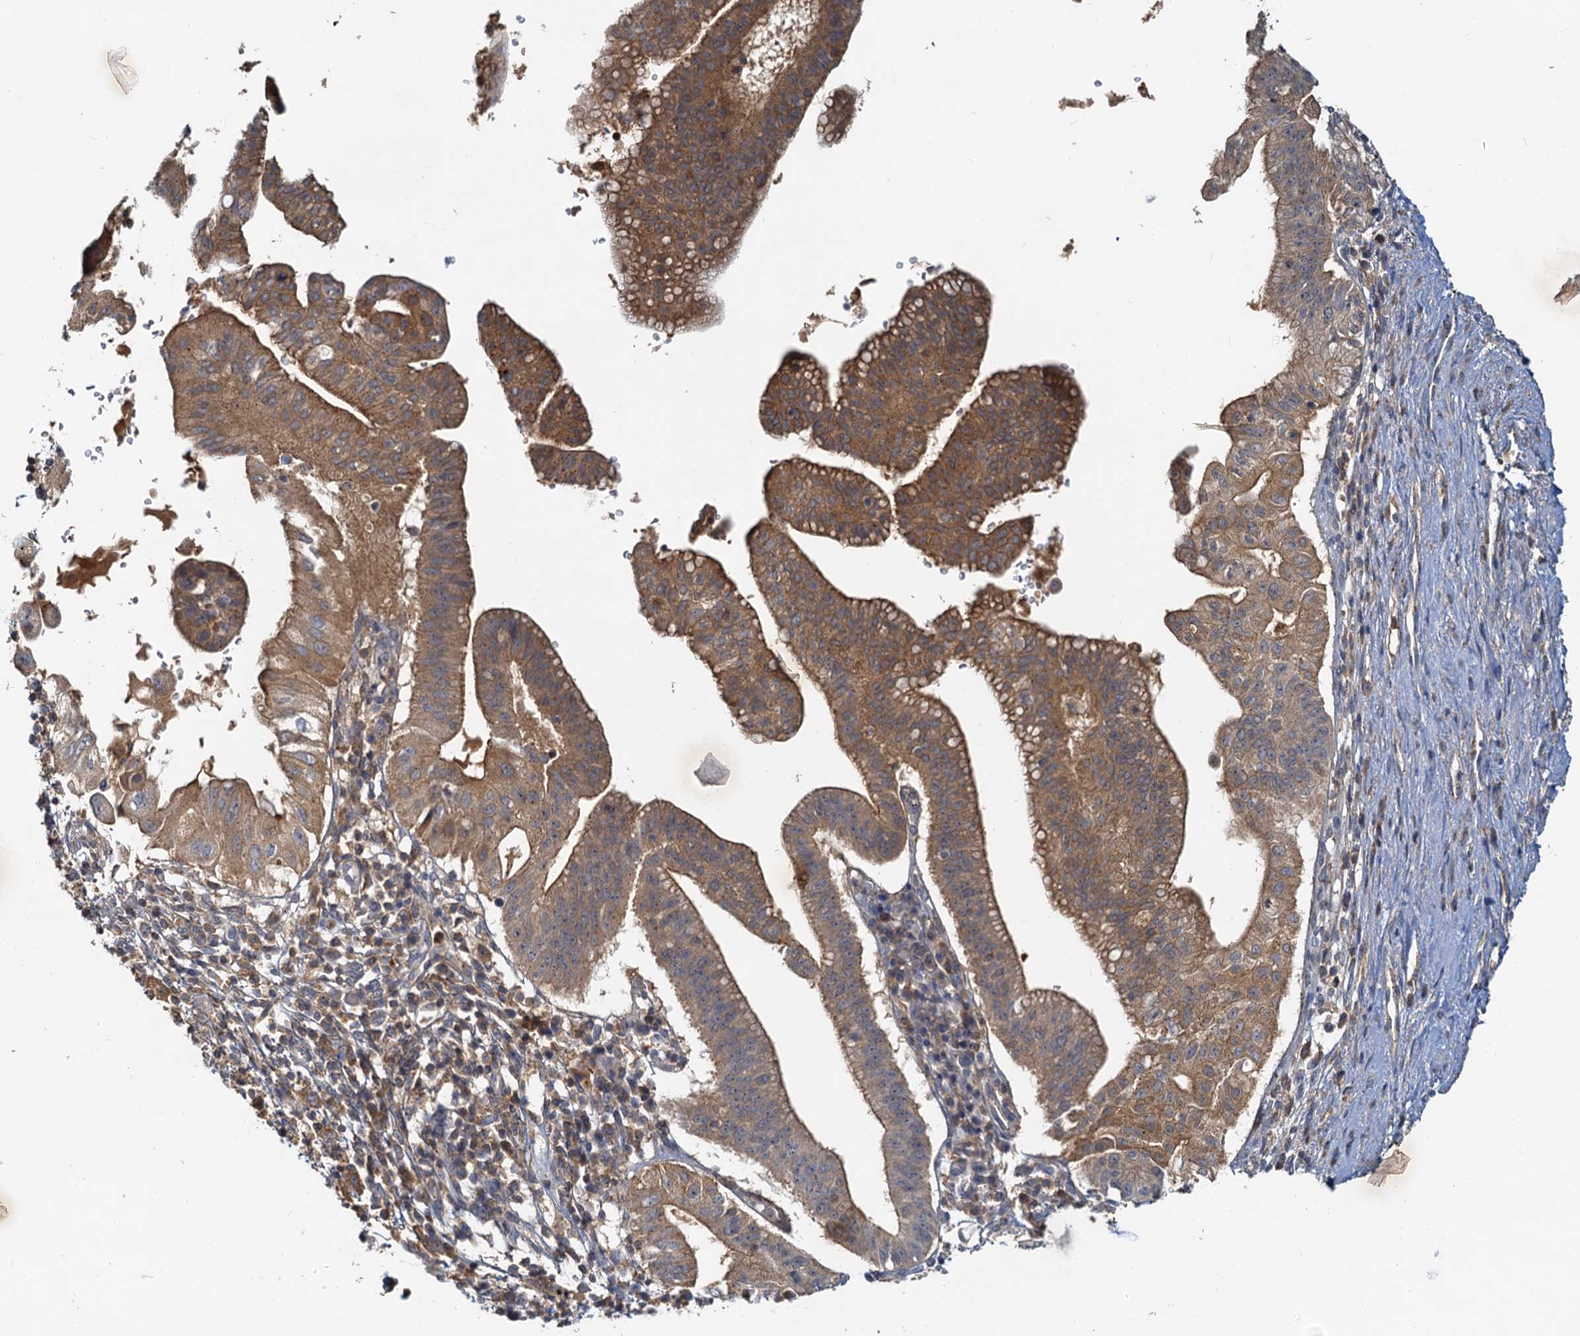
{"staining": {"intensity": "moderate", "quantity": ">75%", "location": "cytoplasmic/membranous"}, "tissue": "pancreatic cancer", "cell_type": "Tumor cells", "image_type": "cancer", "snomed": [{"axis": "morphology", "description": "Adenocarcinoma, NOS"}, {"axis": "topography", "description": "Pancreas"}], "caption": "Moderate cytoplasmic/membranous positivity is seen in approximately >75% of tumor cells in pancreatic adenocarcinoma.", "gene": "TOLLIP", "patient": {"sex": "male", "age": 68}}